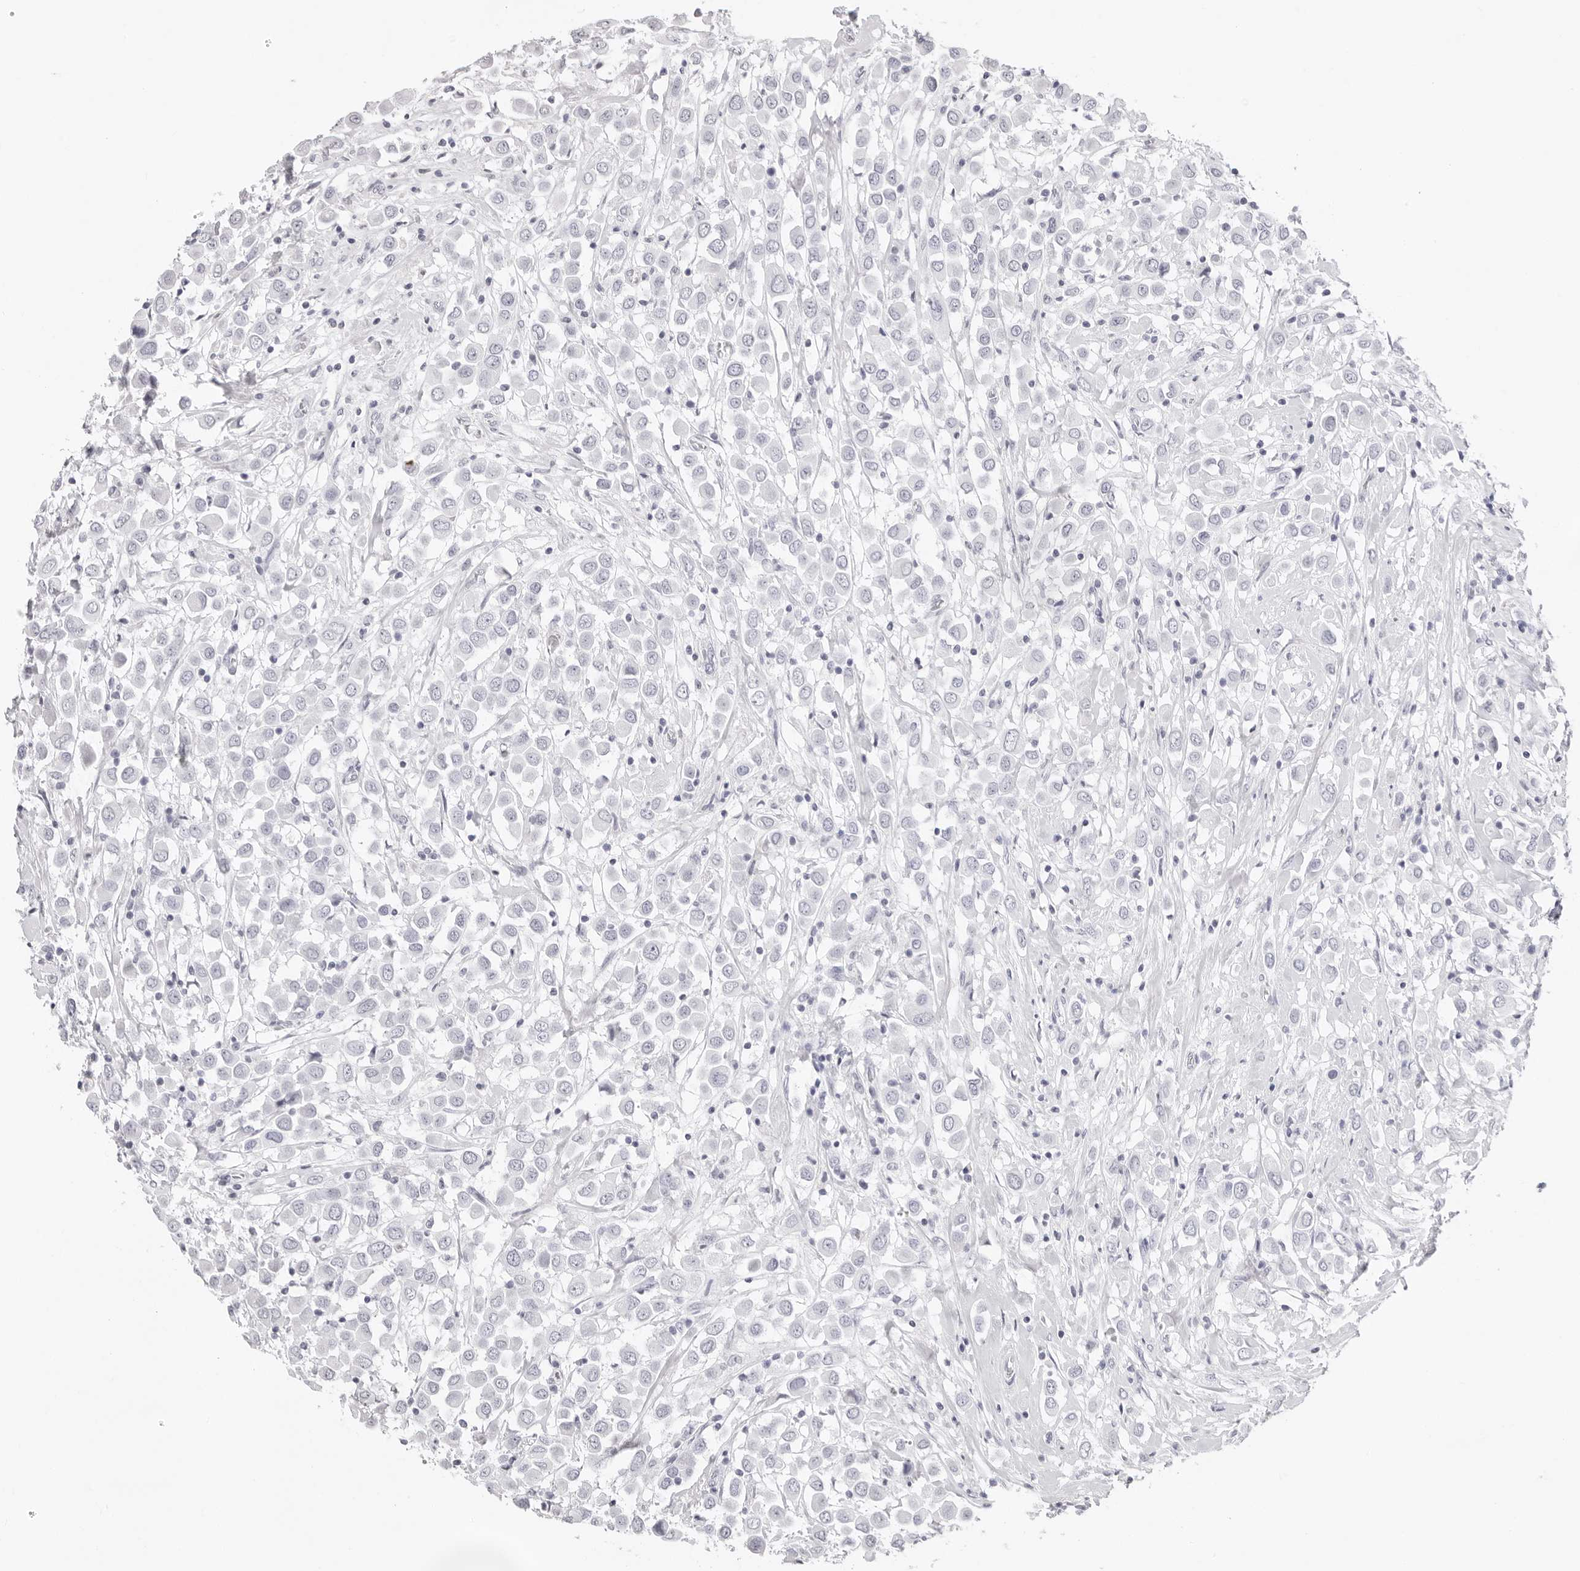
{"staining": {"intensity": "negative", "quantity": "none", "location": "none"}, "tissue": "breast cancer", "cell_type": "Tumor cells", "image_type": "cancer", "snomed": [{"axis": "morphology", "description": "Duct carcinoma"}, {"axis": "topography", "description": "Breast"}], "caption": "The micrograph reveals no staining of tumor cells in breast cancer. (DAB immunohistochemistry (IHC) visualized using brightfield microscopy, high magnification).", "gene": "FDPS", "patient": {"sex": "female", "age": 61}}